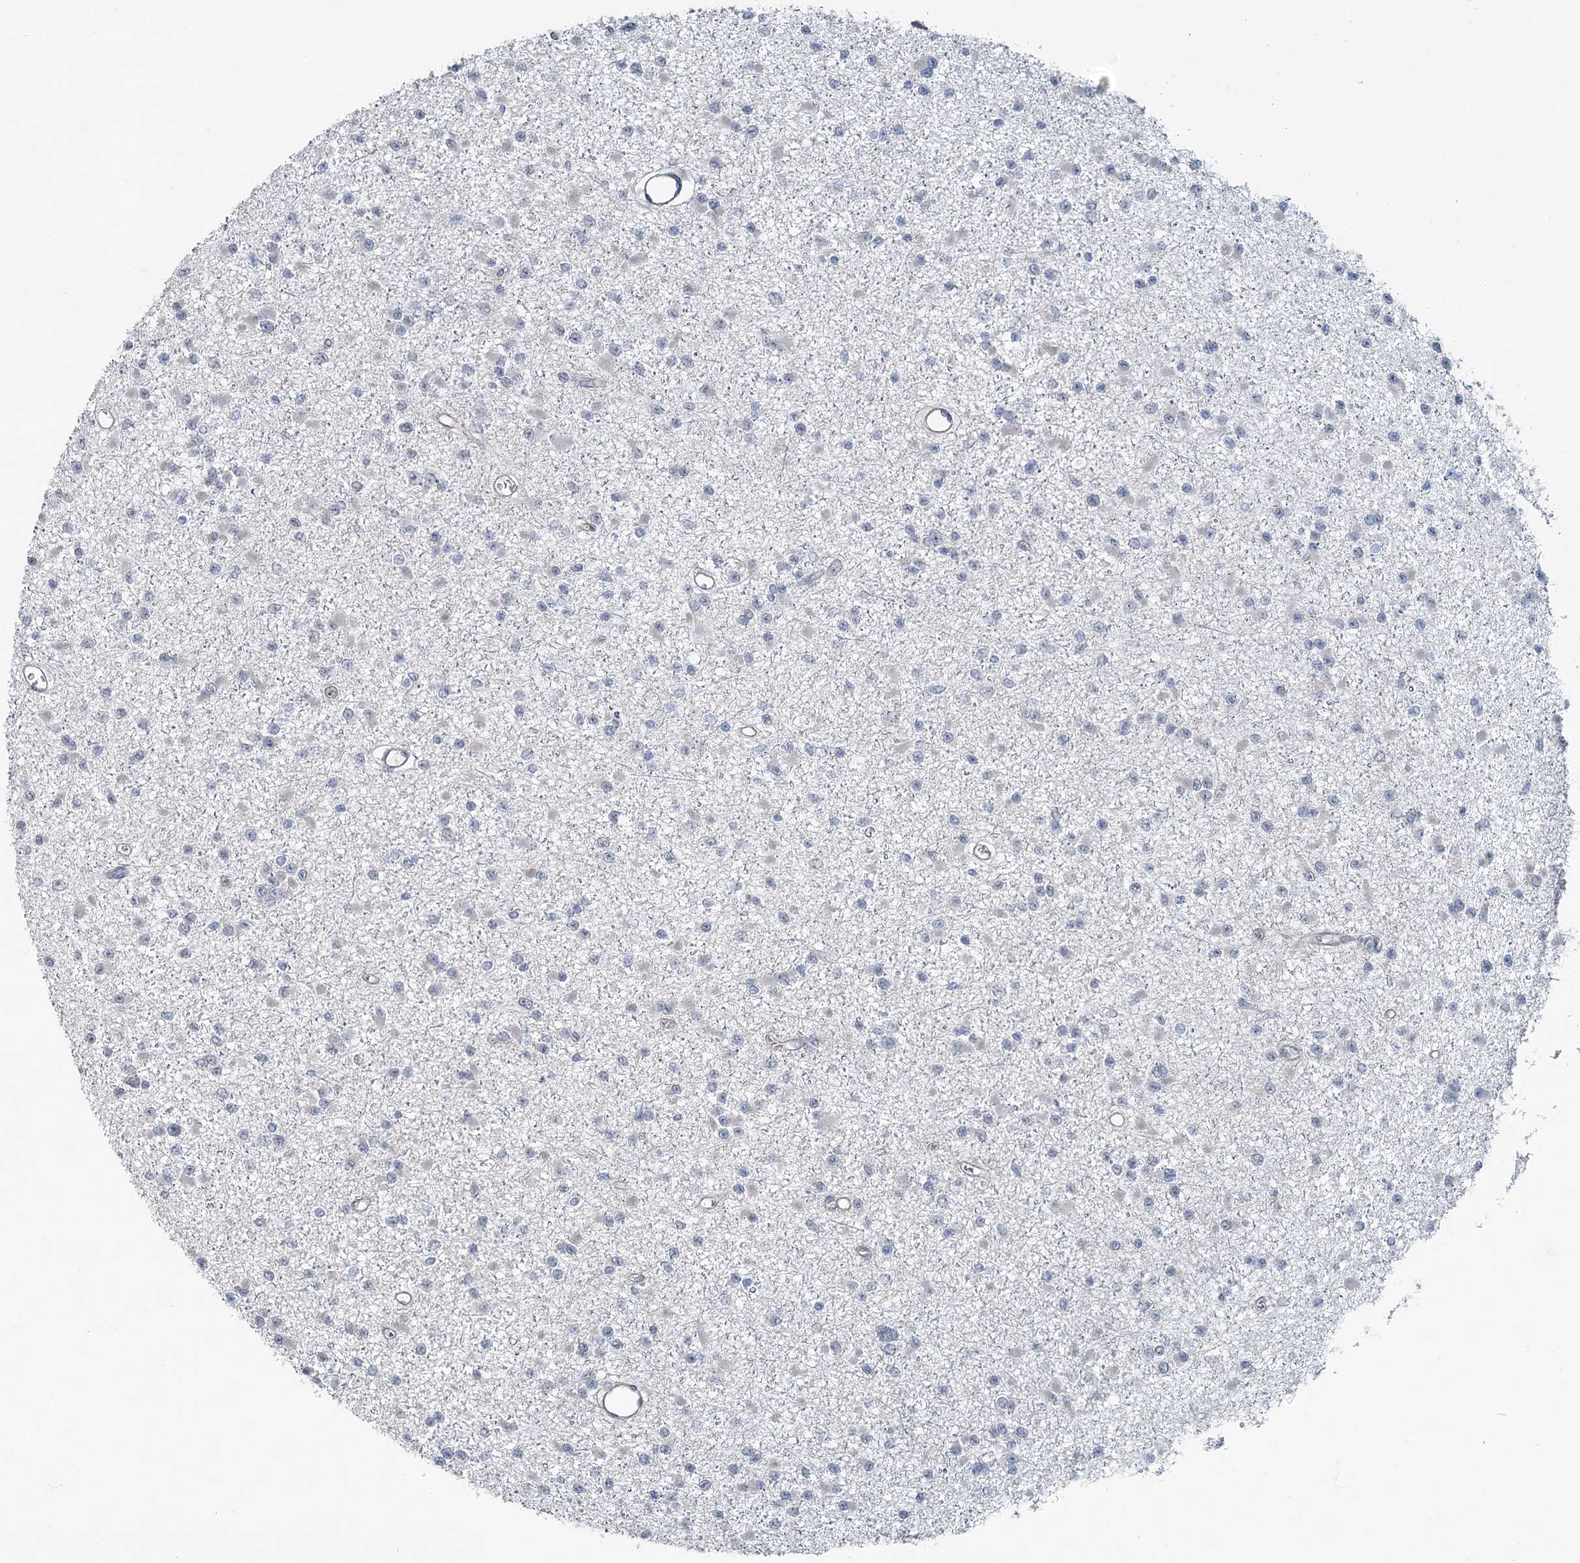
{"staining": {"intensity": "negative", "quantity": "none", "location": "none"}, "tissue": "glioma", "cell_type": "Tumor cells", "image_type": "cancer", "snomed": [{"axis": "morphology", "description": "Glioma, malignant, Low grade"}, {"axis": "topography", "description": "Brain"}], "caption": "IHC photomicrograph of neoplastic tissue: human glioma stained with DAB reveals no significant protein expression in tumor cells.", "gene": "FAM120B", "patient": {"sex": "female", "age": 22}}